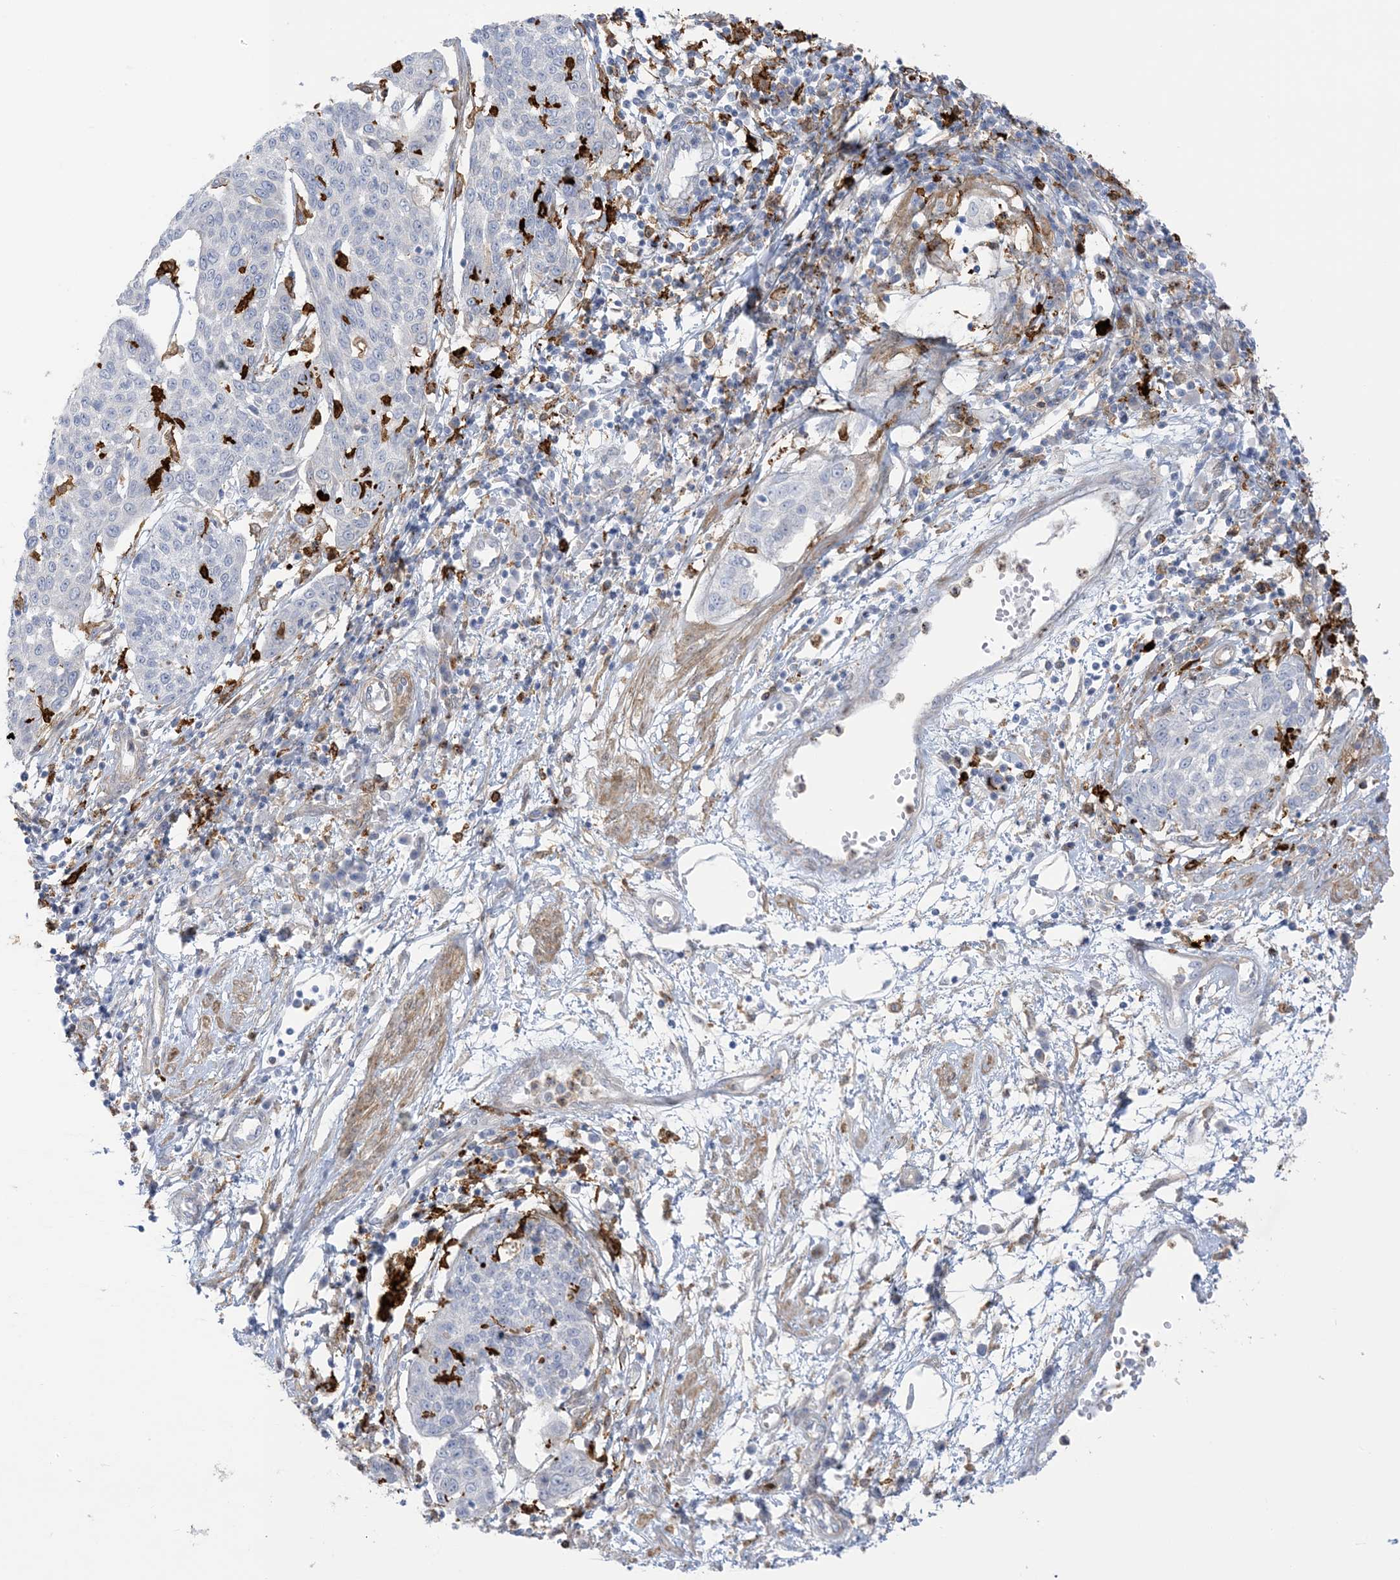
{"staining": {"intensity": "negative", "quantity": "none", "location": "none"}, "tissue": "cervical cancer", "cell_type": "Tumor cells", "image_type": "cancer", "snomed": [{"axis": "morphology", "description": "Squamous cell carcinoma, NOS"}, {"axis": "topography", "description": "Cervix"}], "caption": "Immunohistochemistry (IHC) micrograph of neoplastic tissue: cervical cancer stained with DAB displays no significant protein positivity in tumor cells.", "gene": "ICMT", "patient": {"sex": "female", "age": 34}}